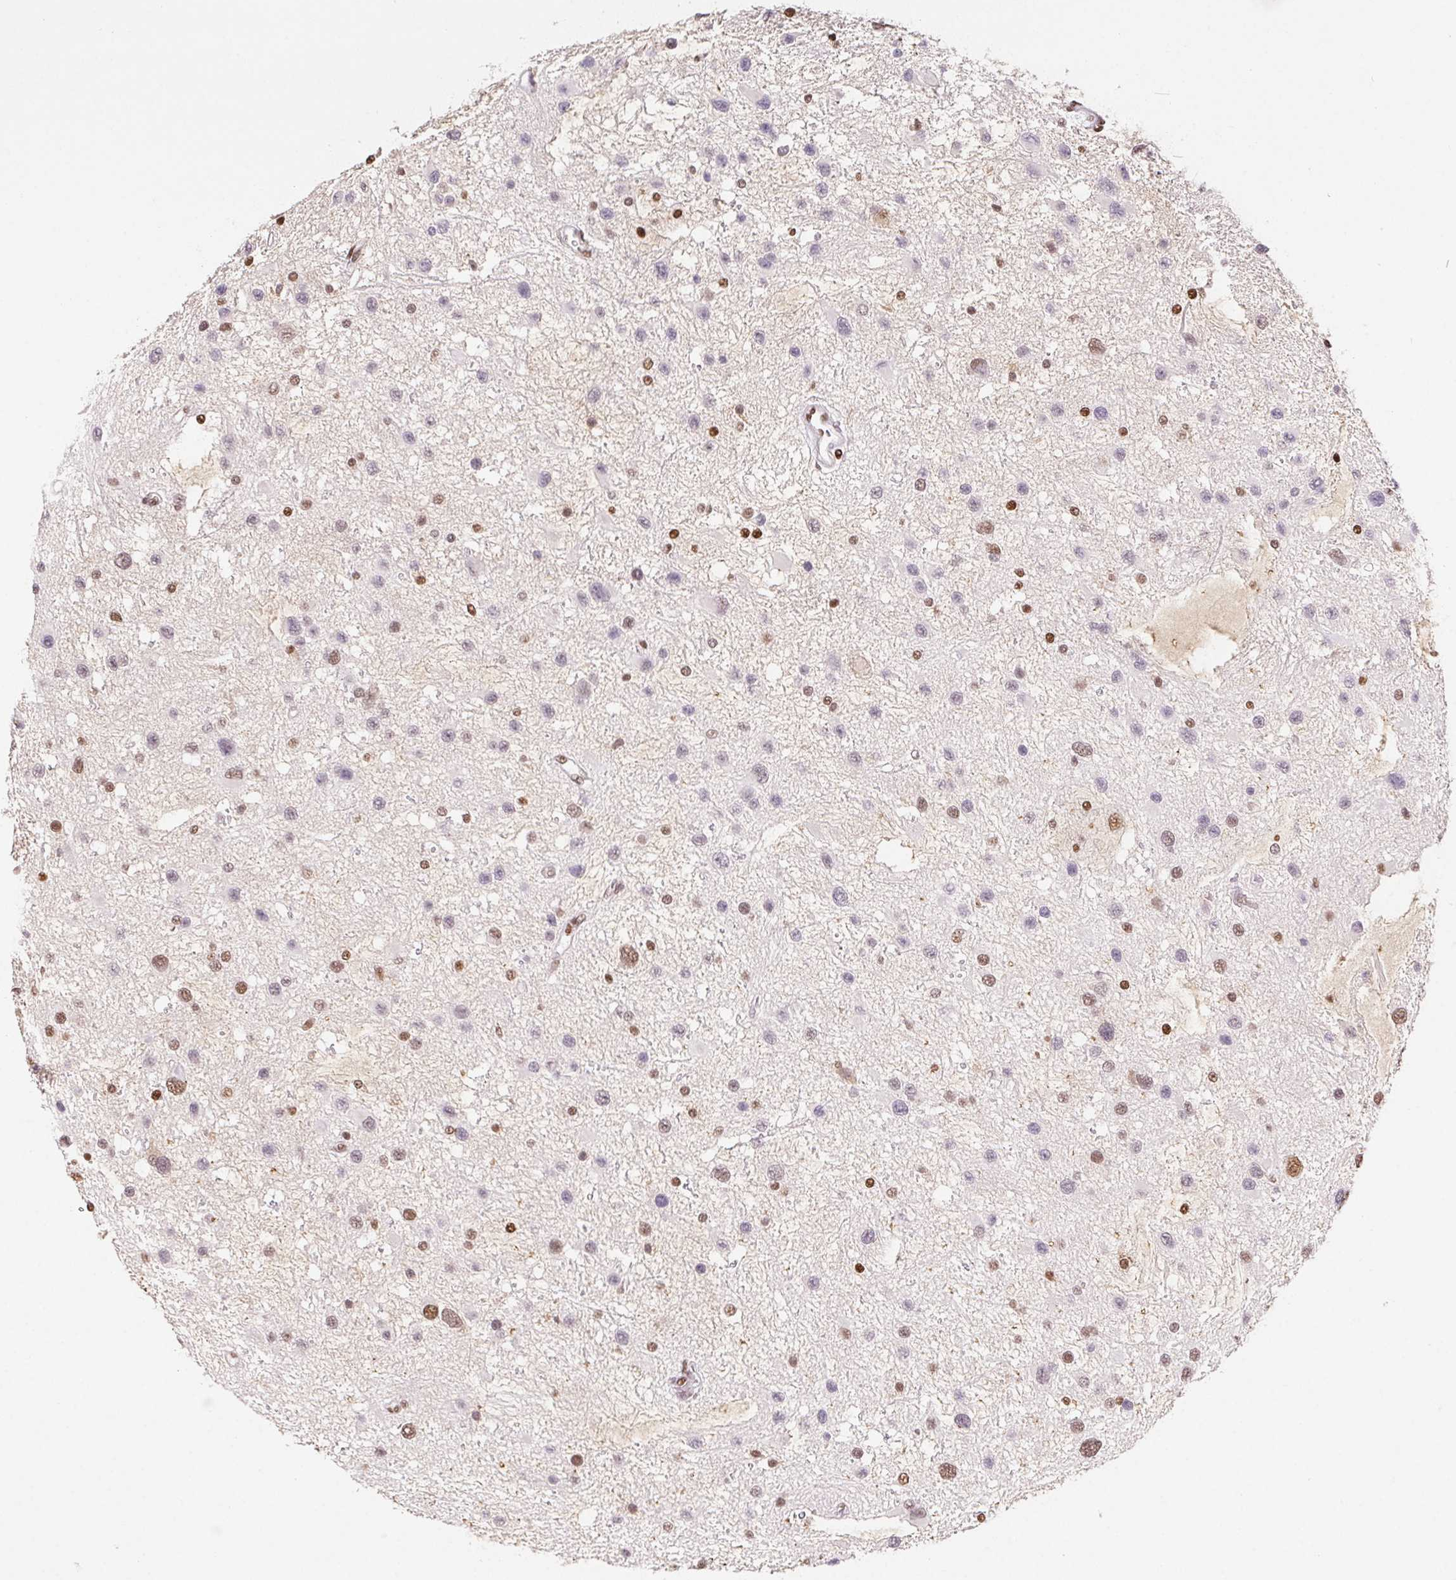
{"staining": {"intensity": "moderate", "quantity": "25%-75%", "location": "nuclear"}, "tissue": "glioma", "cell_type": "Tumor cells", "image_type": "cancer", "snomed": [{"axis": "morphology", "description": "Glioma, malignant, Low grade"}, {"axis": "topography", "description": "Brain"}], "caption": "A histopathology image of malignant glioma (low-grade) stained for a protein shows moderate nuclear brown staining in tumor cells. (brown staining indicates protein expression, while blue staining denotes nuclei).", "gene": "SET", "patient": {"sex": "female", "age": 32}}